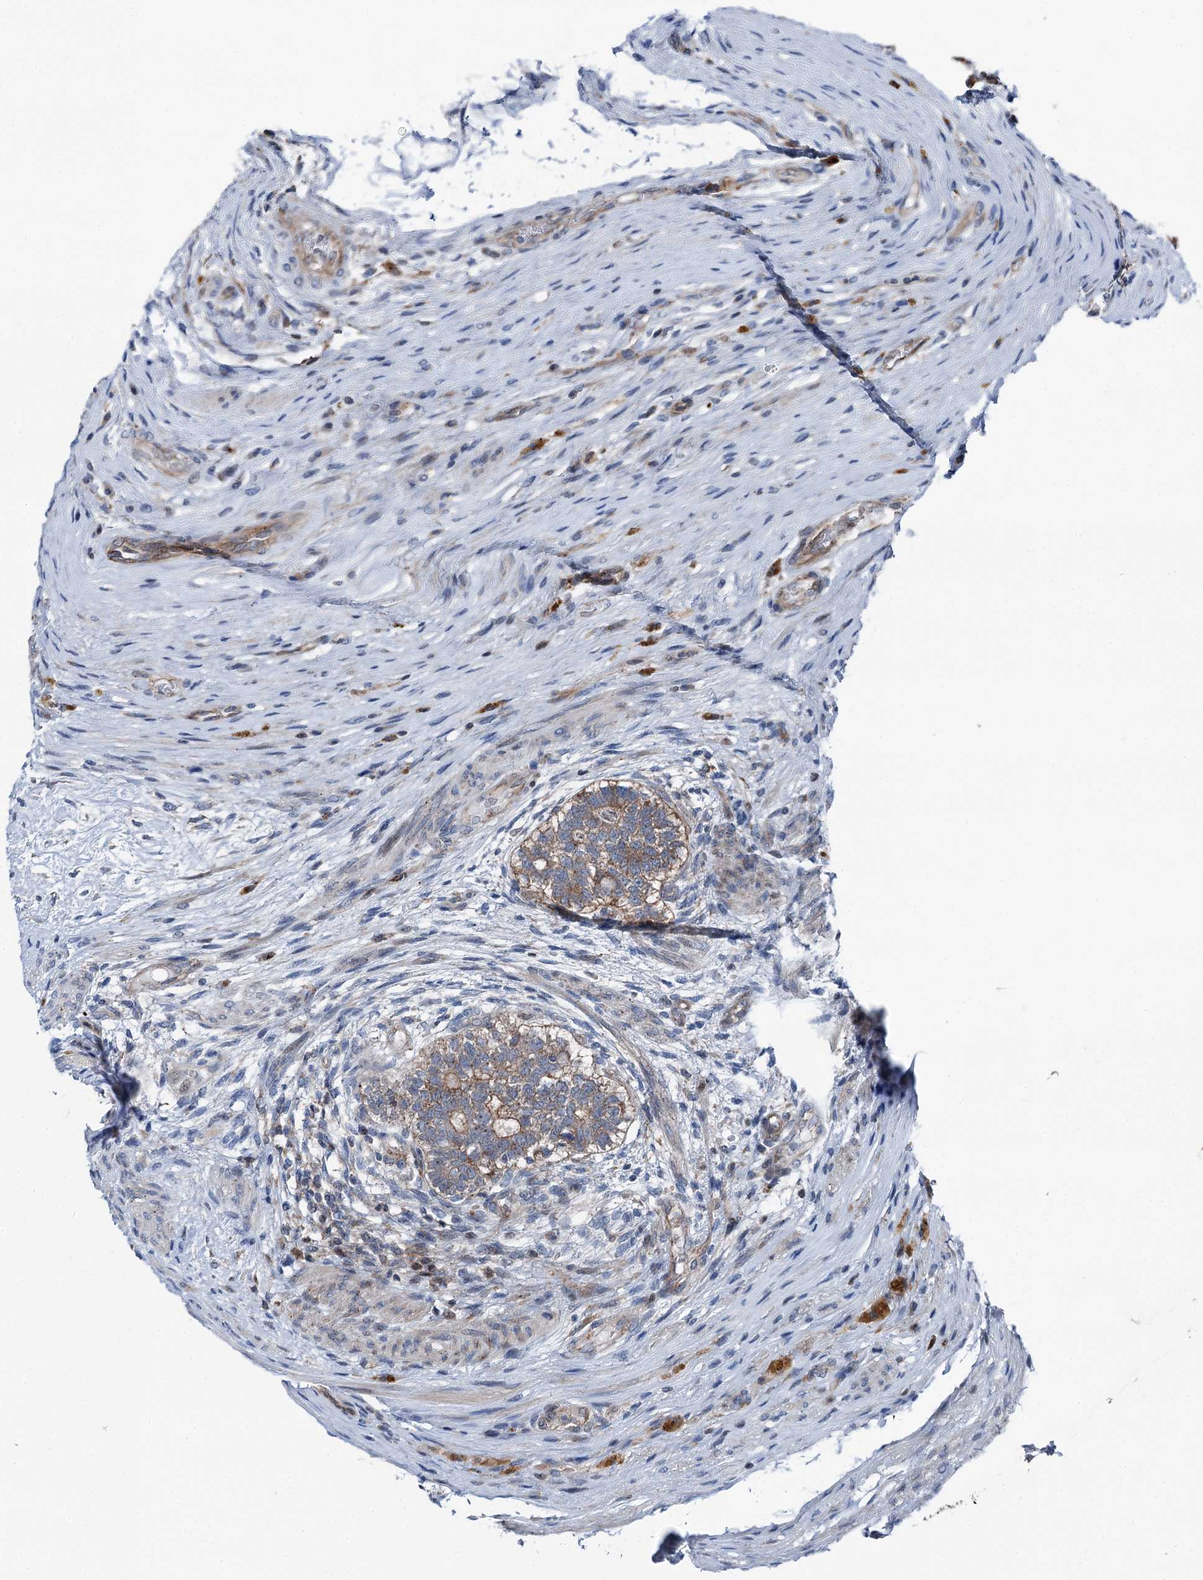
{"staining": {"intensity": "moderate", "quantity": "<25%", "location": "cytoplasmic/membranous"}, "tissue": "testis cancer", "cell_type": "Tumor cells", "image_type": "cancer", "snomed": [{"axis": "morphology", "description": "Carcinoma, Embryonal, NOS"}, {"axis": "topography", "description": "Testis"}], "caption": "Immunohistochemical staining of testis cancer (embryonal carcinoma) shows moderate cytoplasmic/membranous protein staining in approximately <25% of tumor cells.", "gene": "POLR1D", "patient": {"sex": "male", "age": 26}}